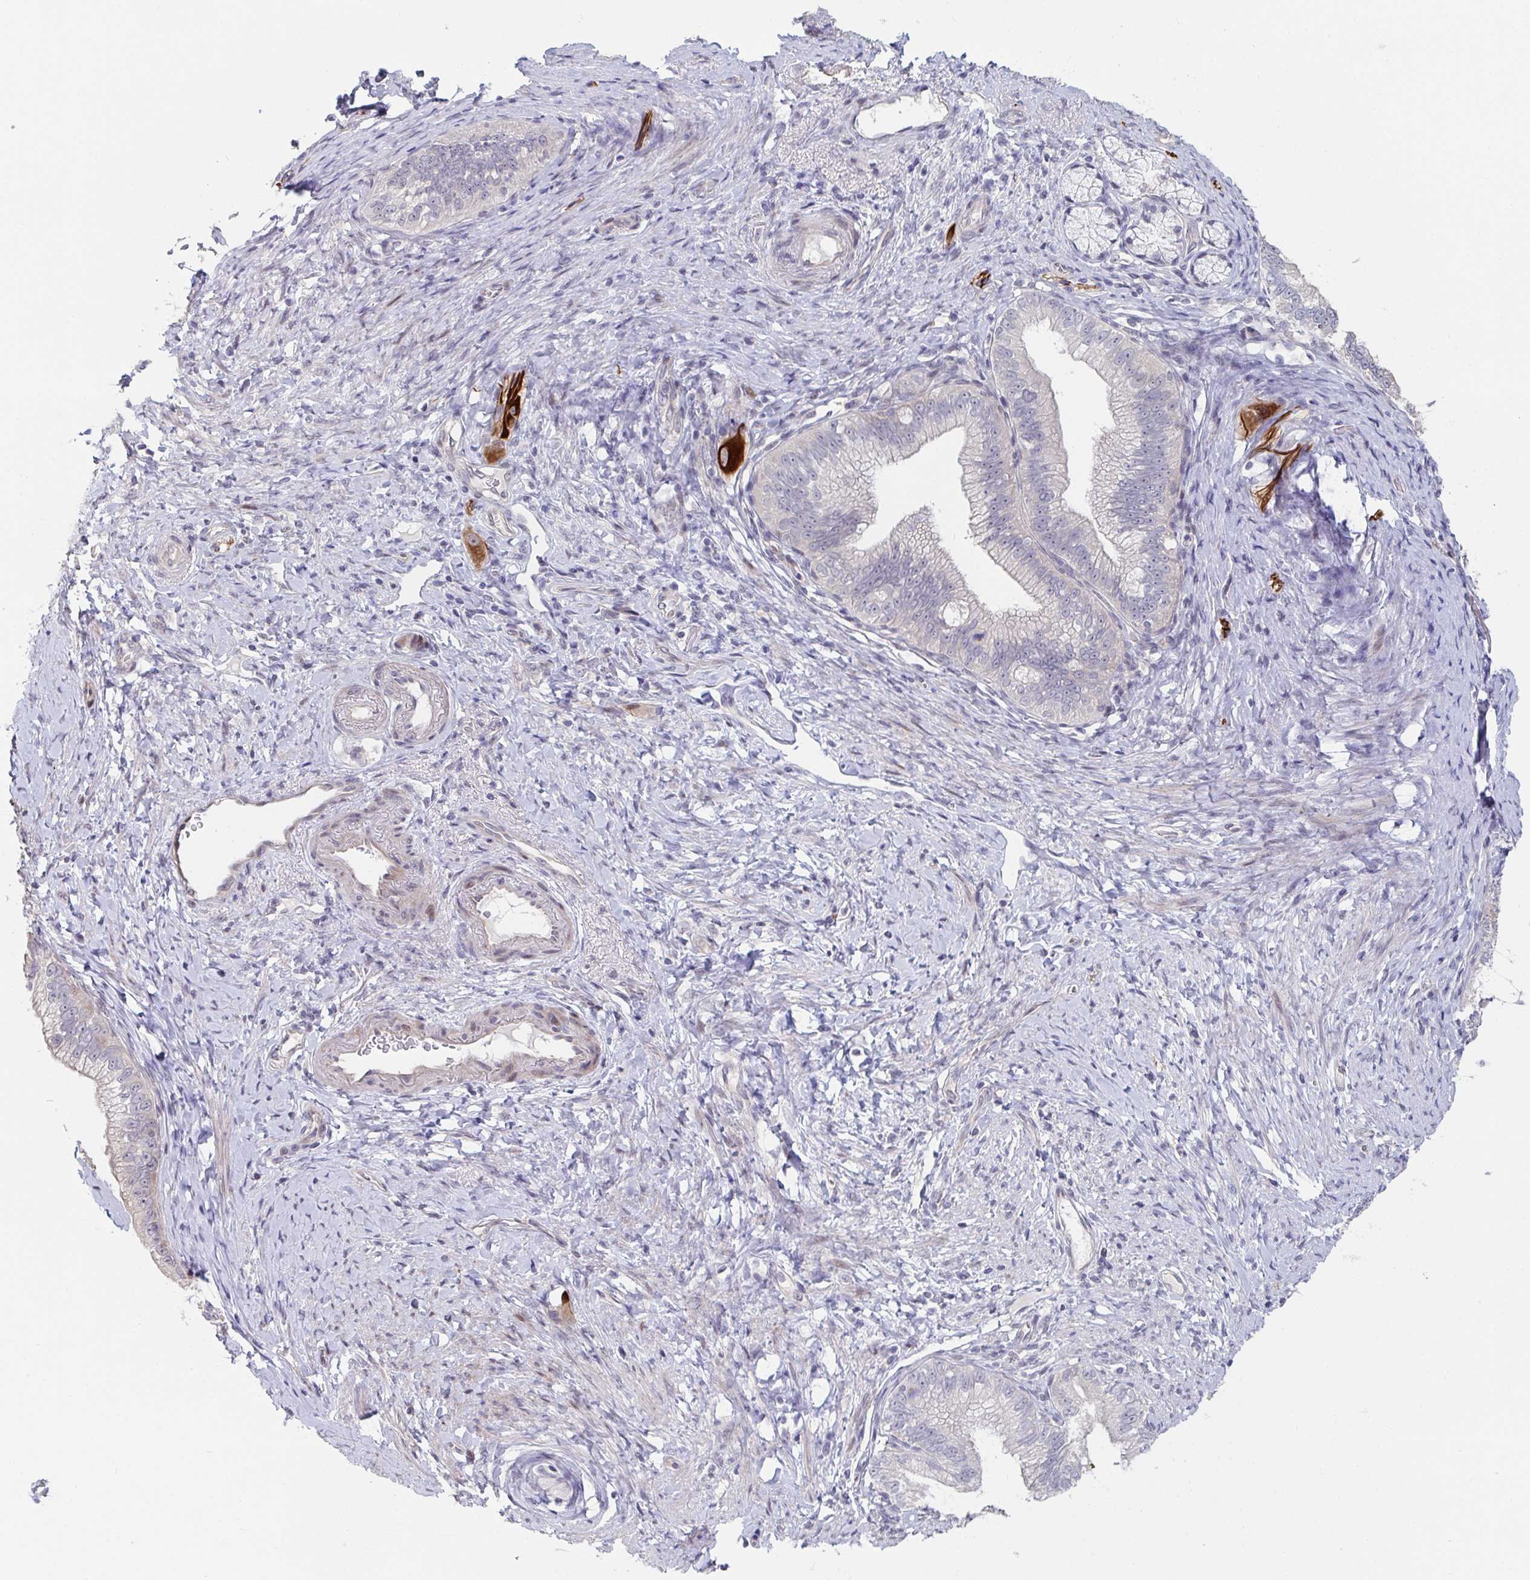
{"staining": {"intensity": "negative", "quantity": "none", "location": "none"}, "tissue": "pancreatic cancer", "cell_type": "Tumor cells", "image_type": "cancer", "snomed": [{"axis": "morphology", "description": "Adenocarcinoma, NOS"}, {"axis": "topography", "description": "Pancreas"}], "caption": "Immunohistochemical staining of pancreatic adenocarcinoma exhibits no significant expression in tumor cells.", "gene": "FAM156B", "patient": {"sex": "male", "age": 70}}